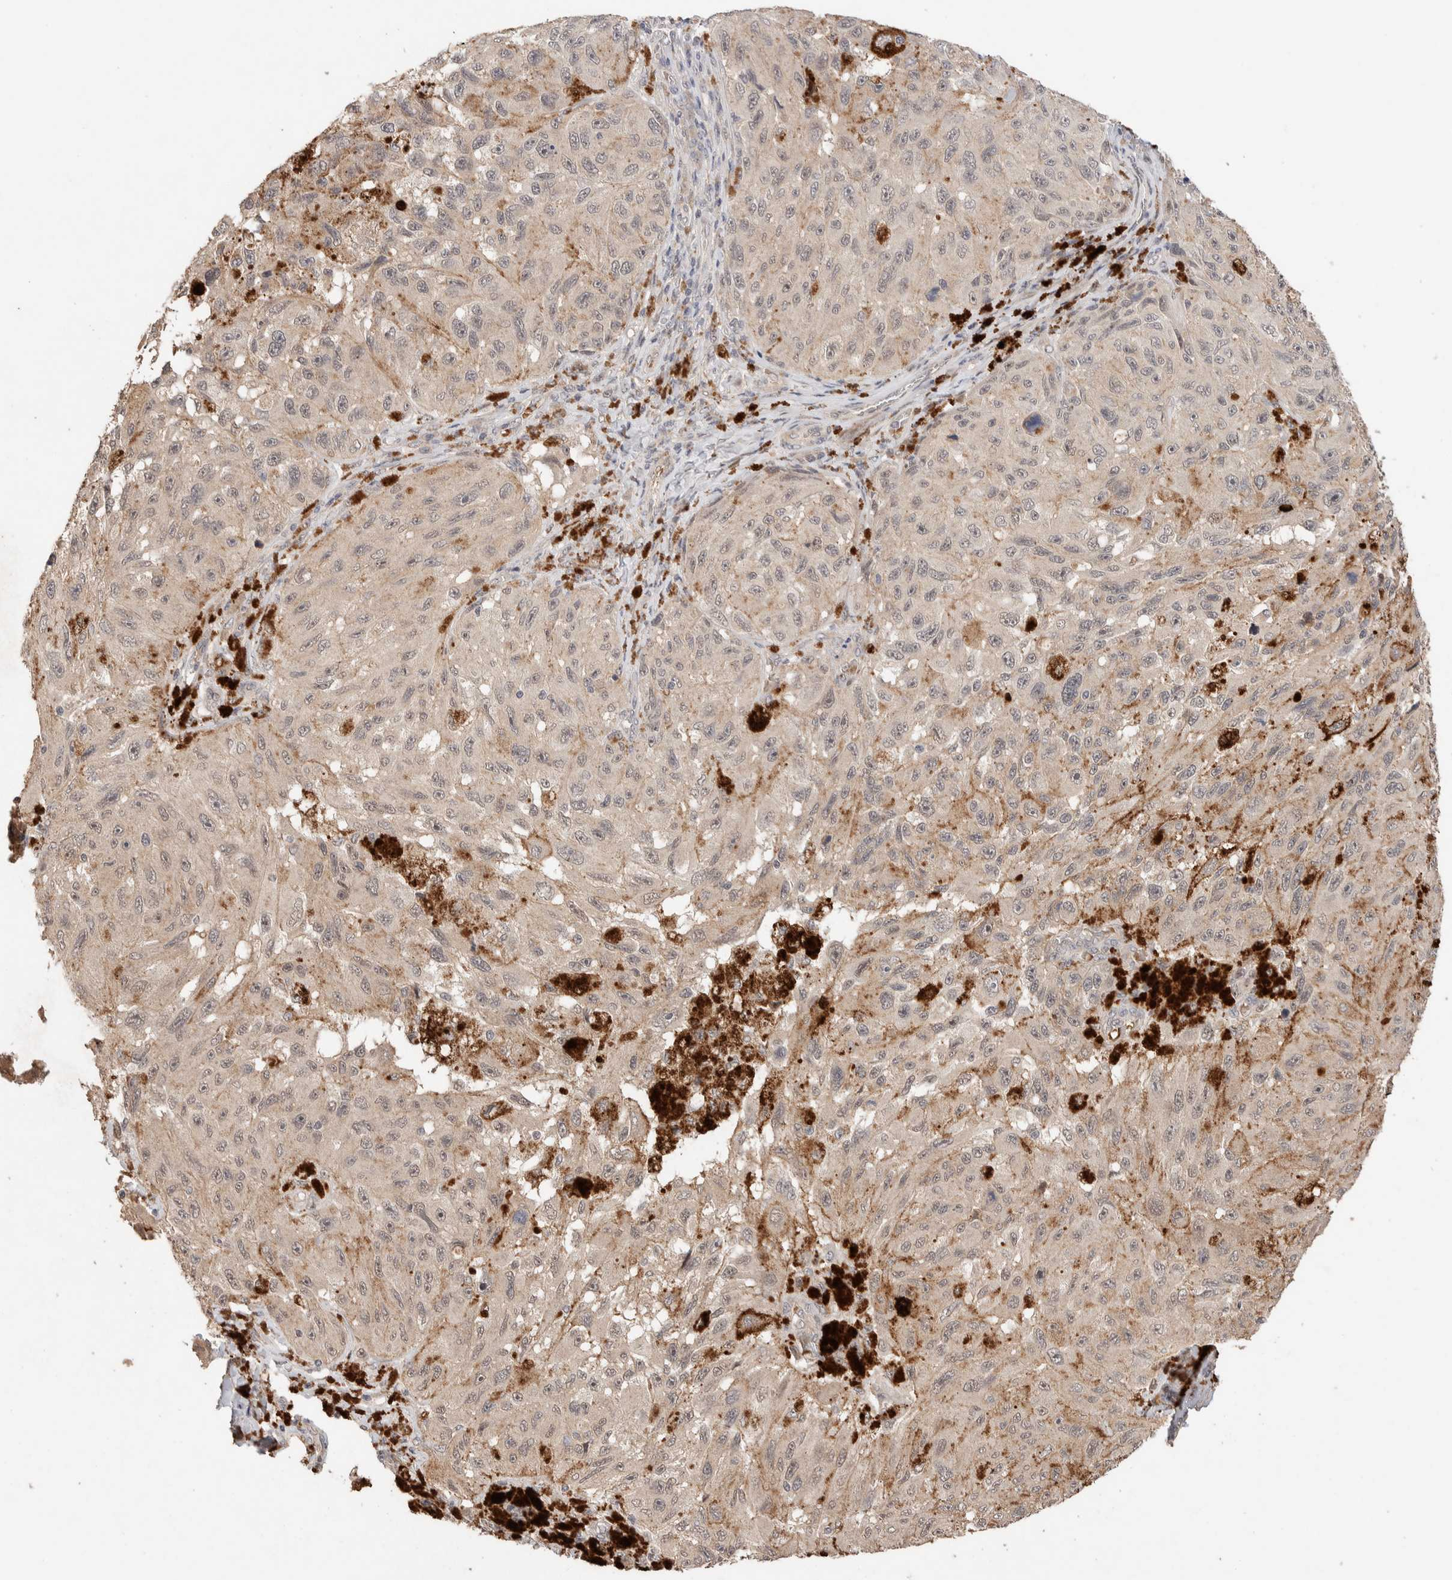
{"staining": {"intensity": "negative", "quantity": "none", "location": "none"}, "tissue": "melanoma", "cell_type": "Tumor cells", "image_type": "cancer", "snomed": [{"axis": "morphology", "description": "Malignant melanoma, NOS"}, {"axis": "topography", "description": "Skin"}], "caption": "The histopathology image exhibits no staining of tumor cells in malignant melanoma.", "gene": "CASK", "patient": {"sex": "female", "age": 73}}